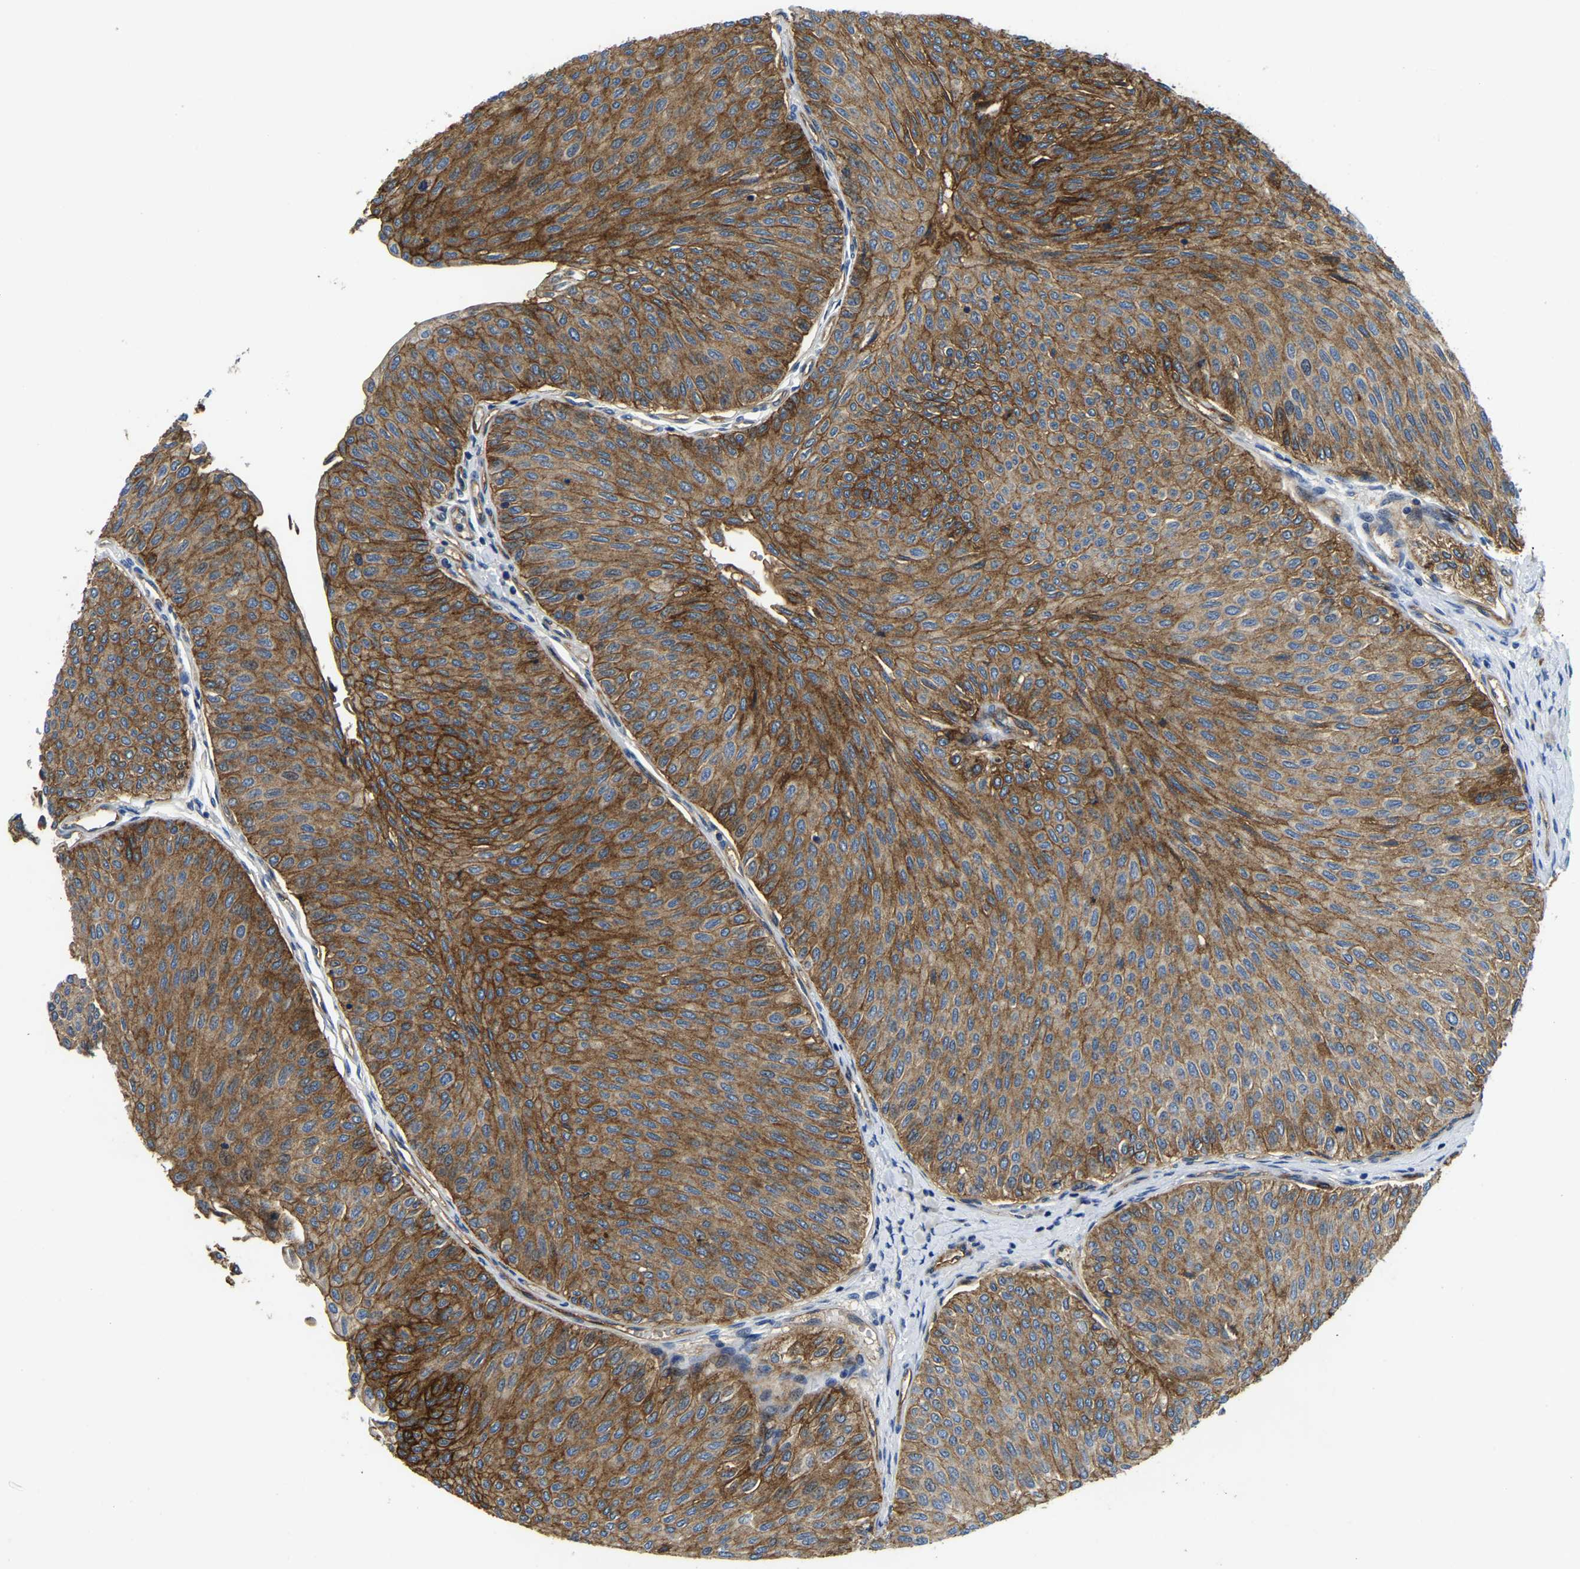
{"staining": {"intensity": "strong", "quantity": ">75%", "location": "cytoplasmic/membranous"}, "tissue": "urothelial cancer", "cell_type": "Tumor cells", "image_type": "cancer", "snomed": [{"axis": "morphology", "description": "Urothelial carcinoma, Low grade"}, {"axis": "topography", "description": "Urinary bladder"}], "caption": "Human urothelial cancer stained for a protein (brown) exhibits strong cytoplasmic/membranous positive positivity in about >75% of tumor cells.", "gene": "ITGA2", "patient": {"sex": "male", "age": 78}}